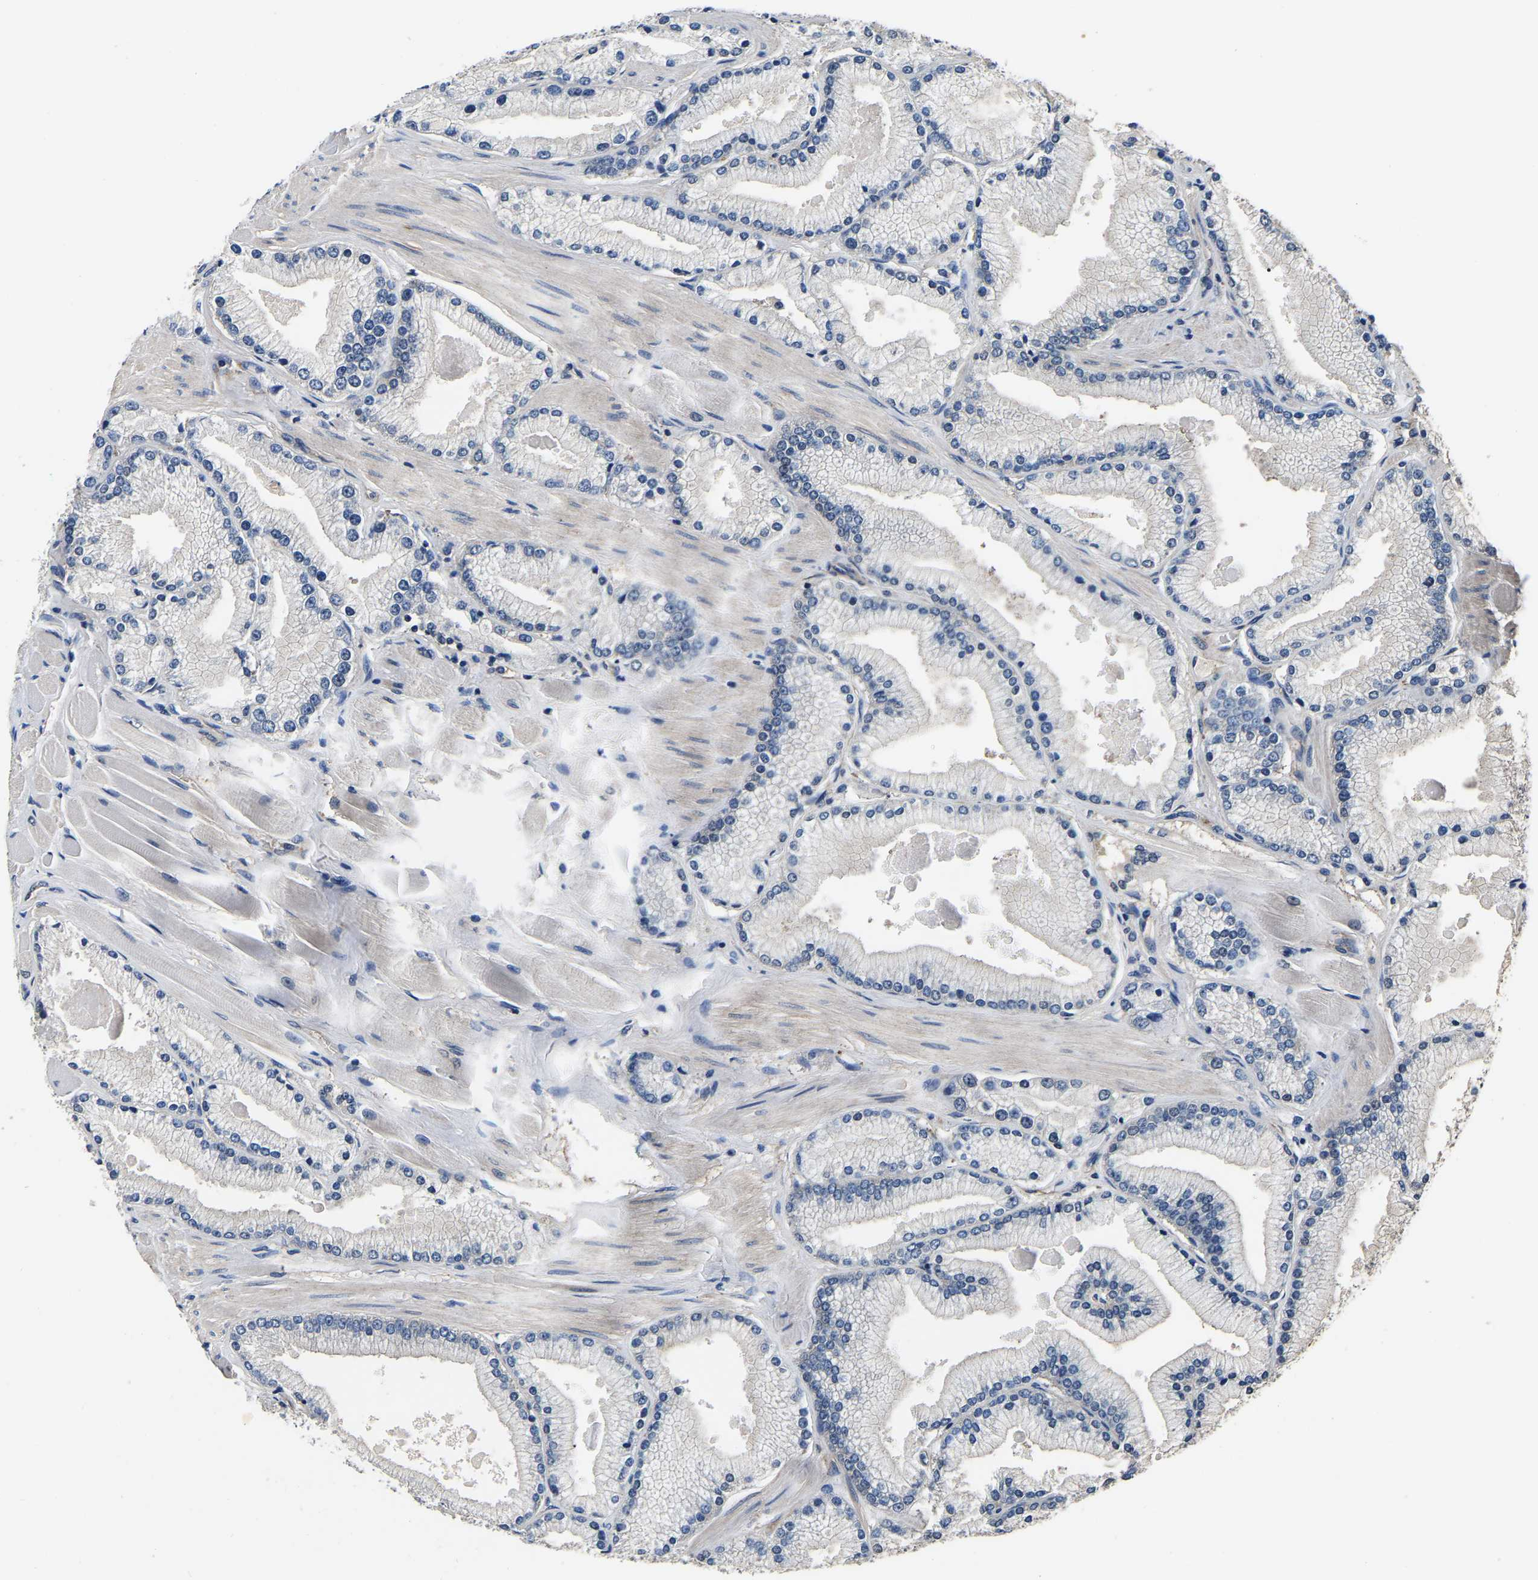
{"staining": {"intensity": "negative", "quantity": "none", "location": "none"}, "tissue": "prostate cancer", "cell_type": "Tumor cells", "image_type": "cancer", "snomed": [{"axis": "morphology", "description": "Adenocarcinoma, High grade"}, {"axis": "topography", "description": "Prostate"}], "caption": "Immunohistochemical staining of human high-grade adenocarcinoma (prostate) reveals no significant positivity in tumor cells.", "gene": "SH3GLB1", "patient": {"sex": "male", "age": 50}}